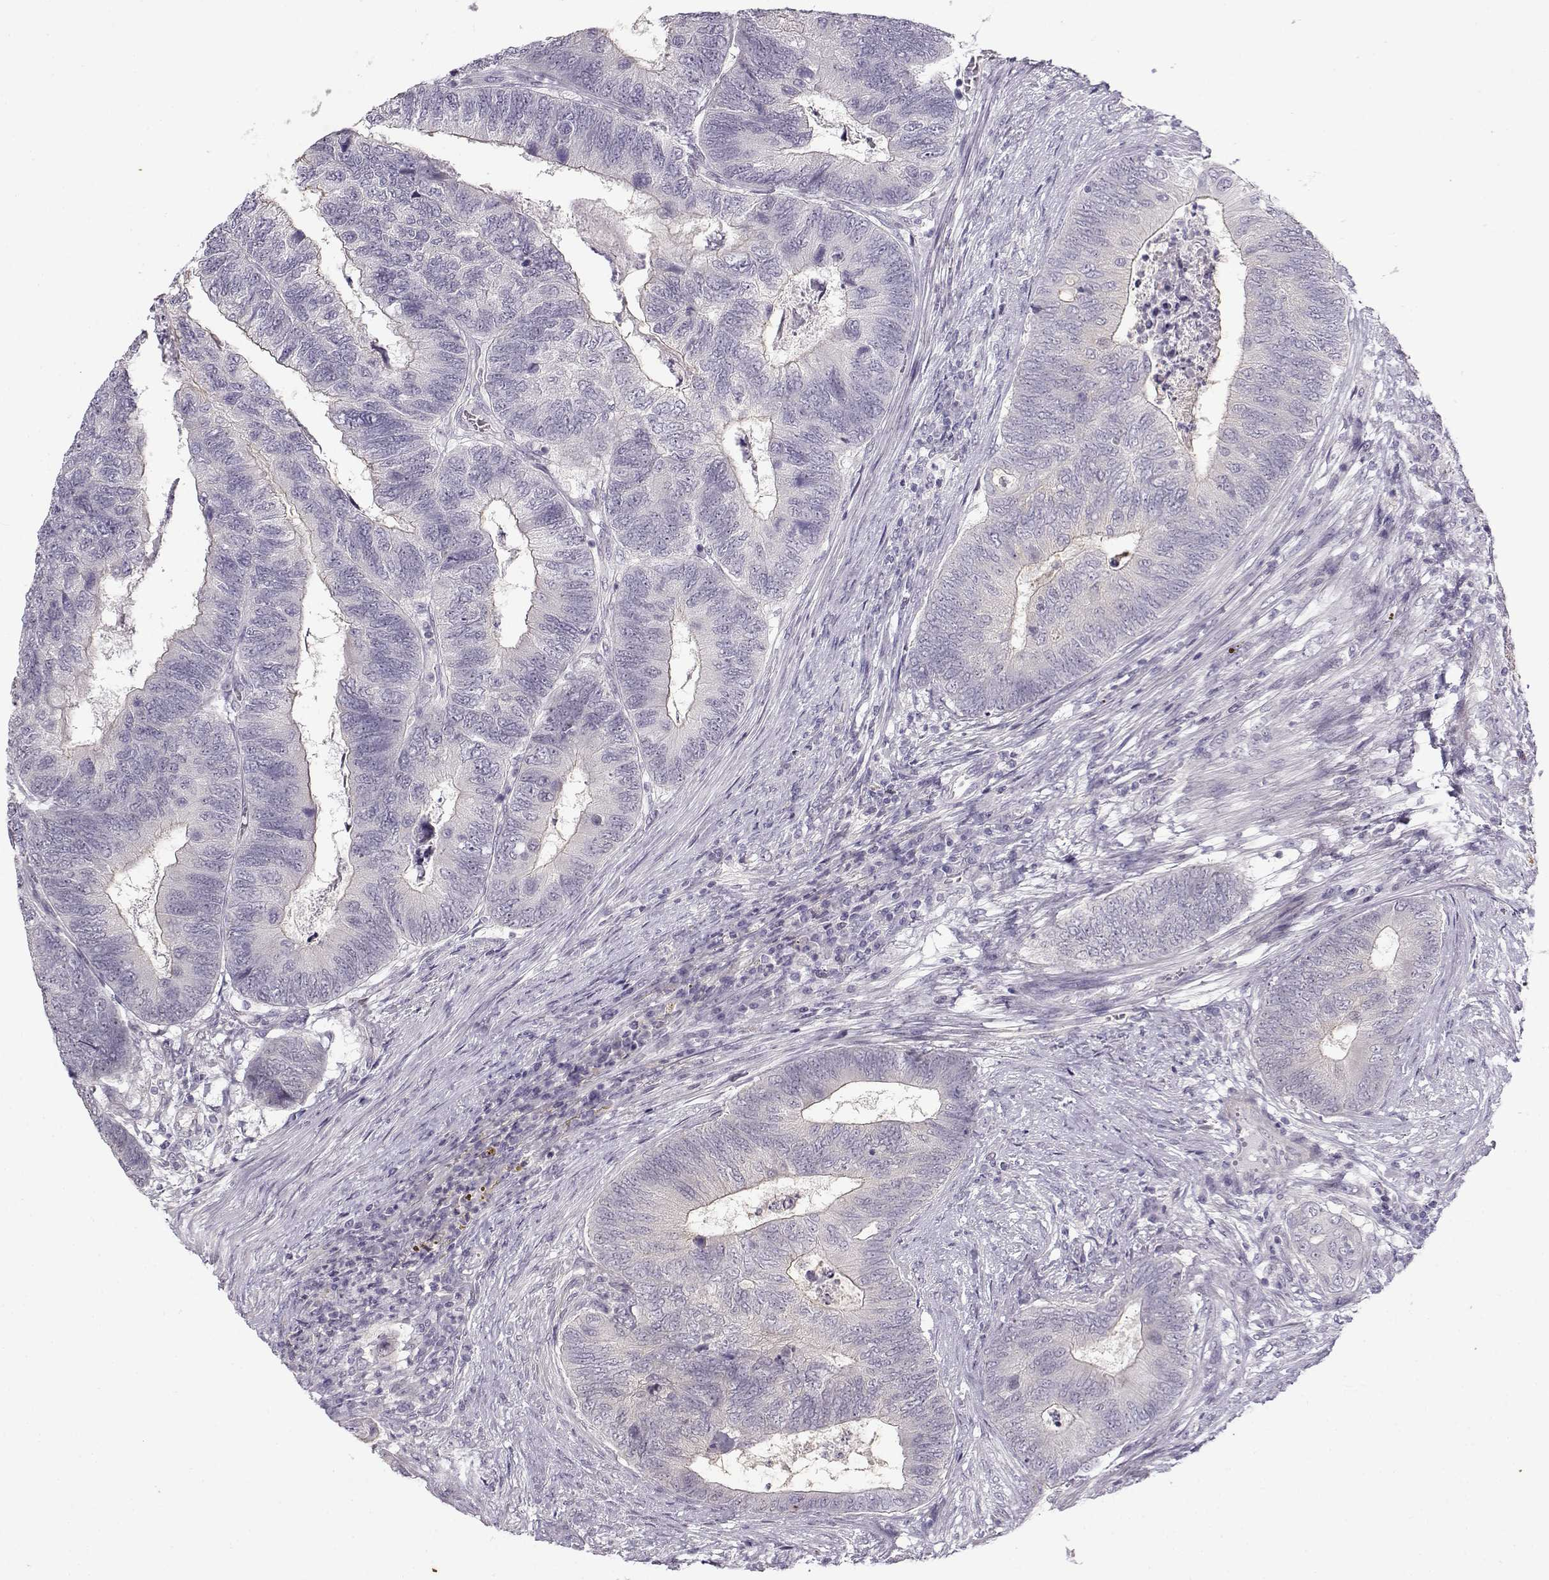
{"staining": {"intensity": "negative", "quantity": "none", "location": "none"}, "tissue": "colorectal cancer", "cell_type": "Tumor cells", "image_type": "cancer", "snomed": [{"axis": "morphology", "description": "Adenocarcinoma, NOS"}, {"axis": "topography", "description": "Colon"}], "caption": "Immunohistochemistry image of neoplastic tissue: human colorectal adenocarcinoma stained with DAB (3,3'-diaminobenzidine) demonstrates no significant protein staining in tumor cells. (DAB (3,3'-diaminobenzidine) immunohistochemistry (IHC), high magnification).", "gene": "TEX55", "patient": {"sex": "female", "age": 67}}